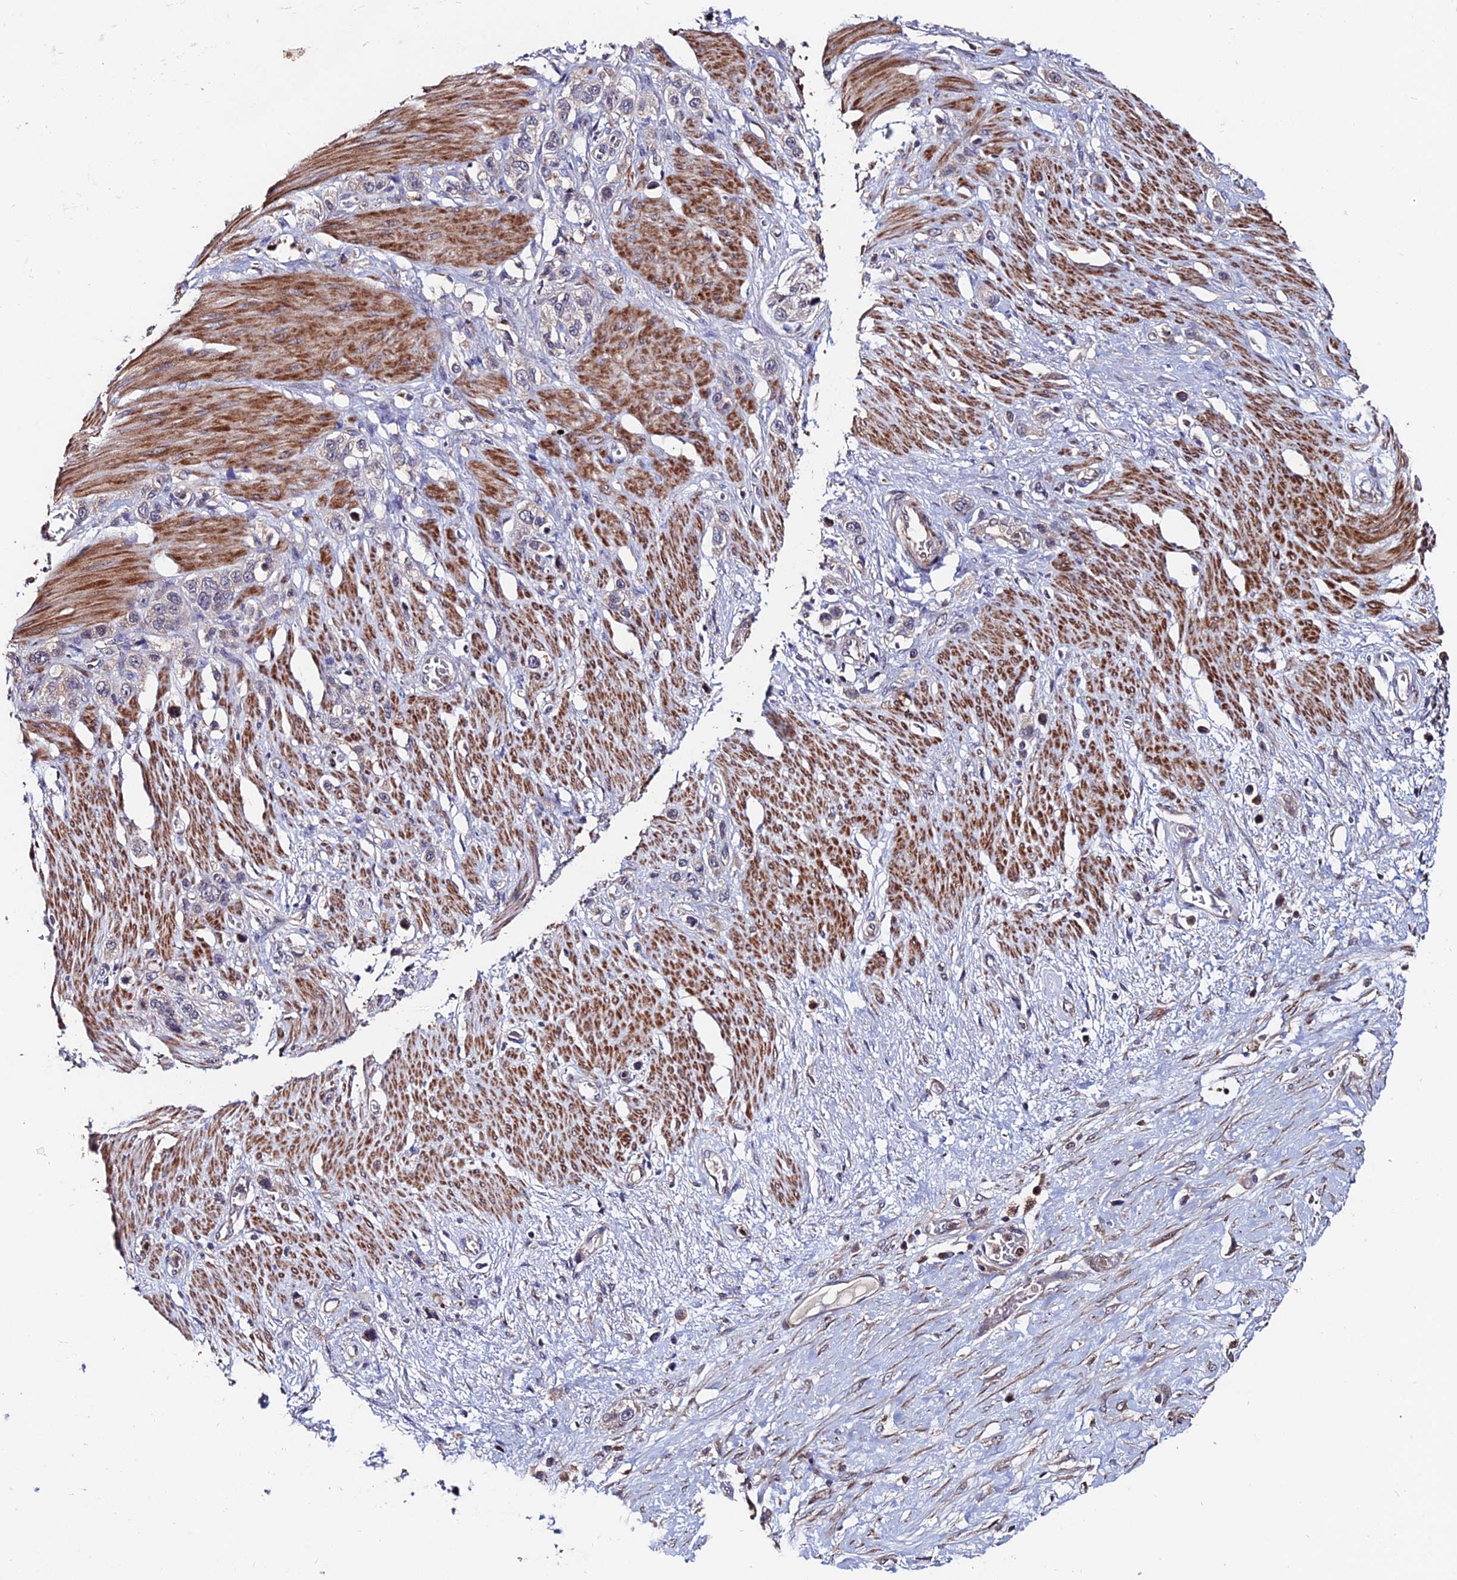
{"staining": {"intensity": "weak", "quantity": "25%-75%", "location": "cytoplasmic/membranous"}, "tissue": "stomach cancer", "cell_type": "Tumor cells", "image_type": "cancer", "snomed": [{"axis": "morphology", "description": "Adenocarcinoma, NOS"}, {"axis": "morphology", "description": "Adenocarcinoma, High grade"}, {"axis": "topography", "description": "Stomach, upper"}, {"axis": "topography", "description": "Stomach, lower"}], "caption": "An immunohistochemistry photomicrograph of tumor tissue is shown. Protein staining in brown highlights weak cytoplasmic/membranous positivity in stomach adenocarcinoma within tumor cells.", "gene": "ACTR5", "patient": {"sex": "female", "age": 65}}